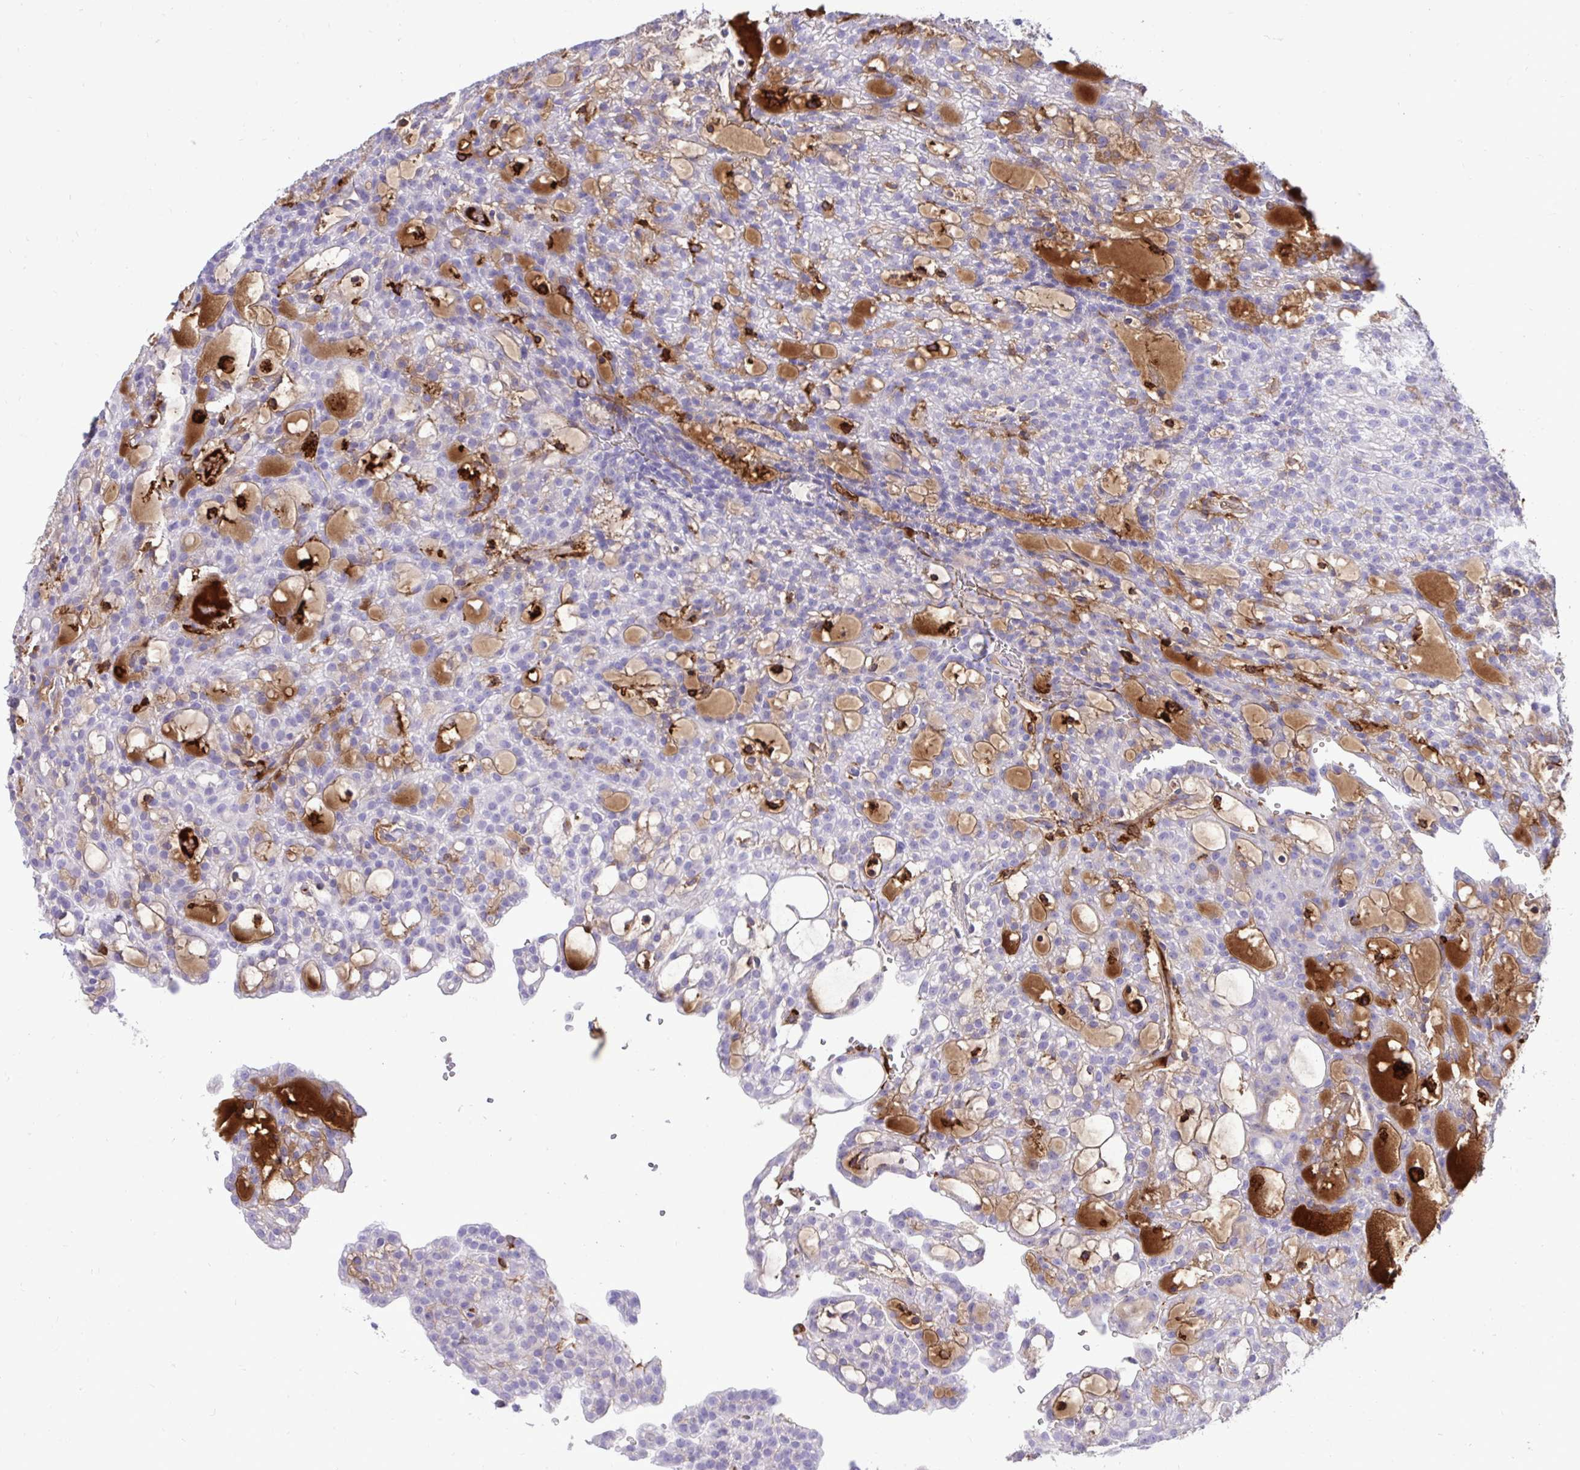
{"staining": {"intensity": "weak", "quantity": "<25%", "location": "cytoplasmic/membranous"}, "tissue": "renal cancer", "cell_type": "Tumor cells", "image_type": "cancer", "snomed": [{"axis": "morphology", "description": "Adenocarcinoma, NOS"}, {"axis": "topography", "description": "Kidney"}], "caption": "DAB immunohistochemical staining of human renal adenocarcinoma displays no significant positivity in tumor cells.", "gene": "F2", "patient": {"sex": "male", "age": 63}}